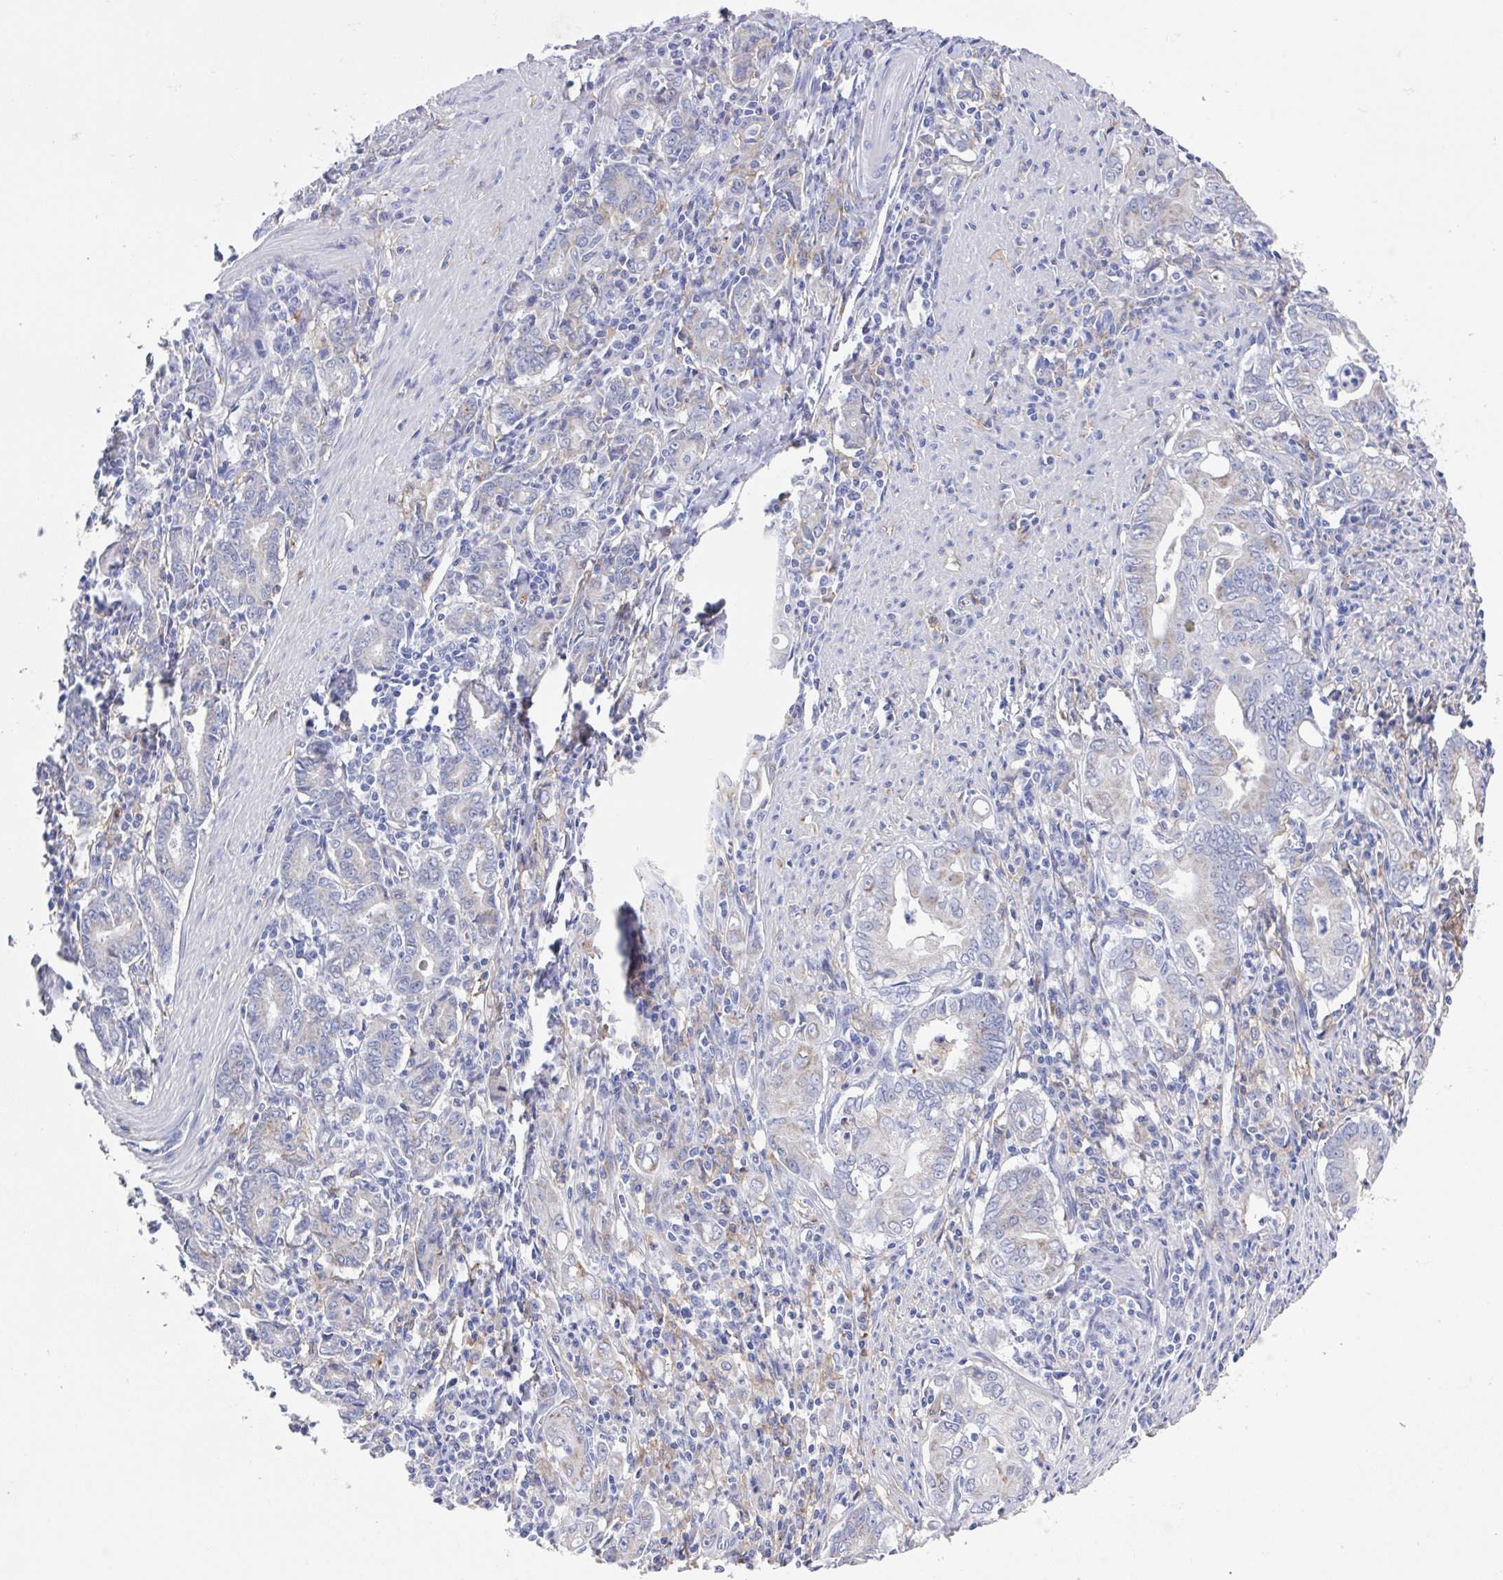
{"staining": {"intensity": "negative", "quantity": "none", "location": "none"}, "tissue": "stomach cancer", "cell_type": "Tumor cells", "image_type": "cancer", "snomed": [{"axis": "morphology", "description": "Adenocarcinoma, NOS"}, {"axis": "topography", "description": "Stomach, upper"}], "caption": "Stomach cancer (adenocarcinoma) was stained to show a protein in brown. There is no significant expression in tumor cells.", "gene": "FCGR3A", "patient": {"sex": "female", "age": 79}}